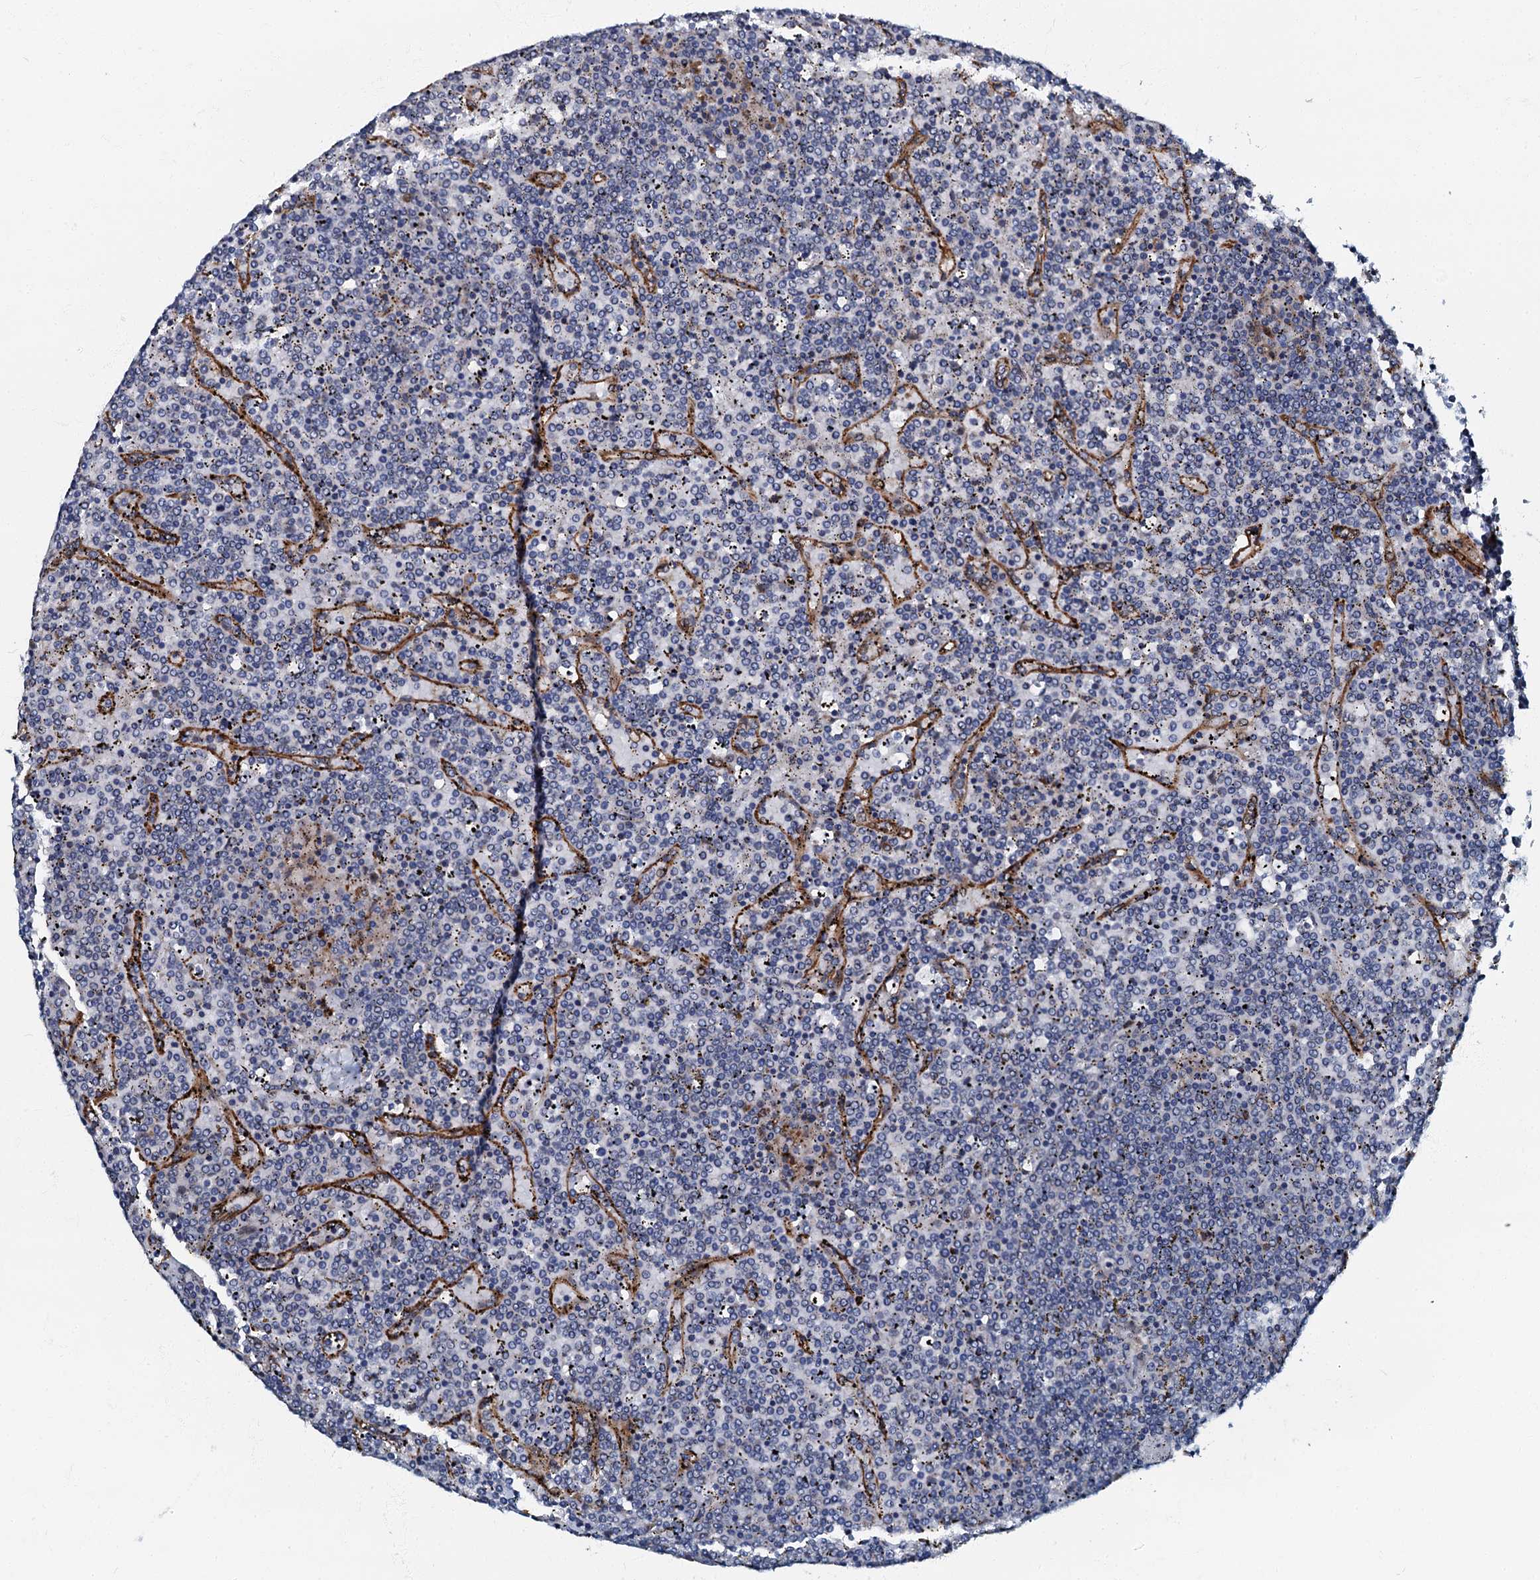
{"staining": {"intensity": "negative", "quantity": "none", "location": "none"}, "tissue": "lymphoma", "cell_type": "Tumor cells", "image_type": "cancer", "snomed": [{"axis": "morphology", "description": "Malignant lymphoma, non-Hodgkin's type, Low grade"}, {"axis": "topography", "description": "Spleen"}], "caption": "Tumor cells show no significant staining in malignant lymphoma, non-Hodgkin's type (low-grade).", "gene": "OLAH", "patient": {"sex": "female", "age": 19}}